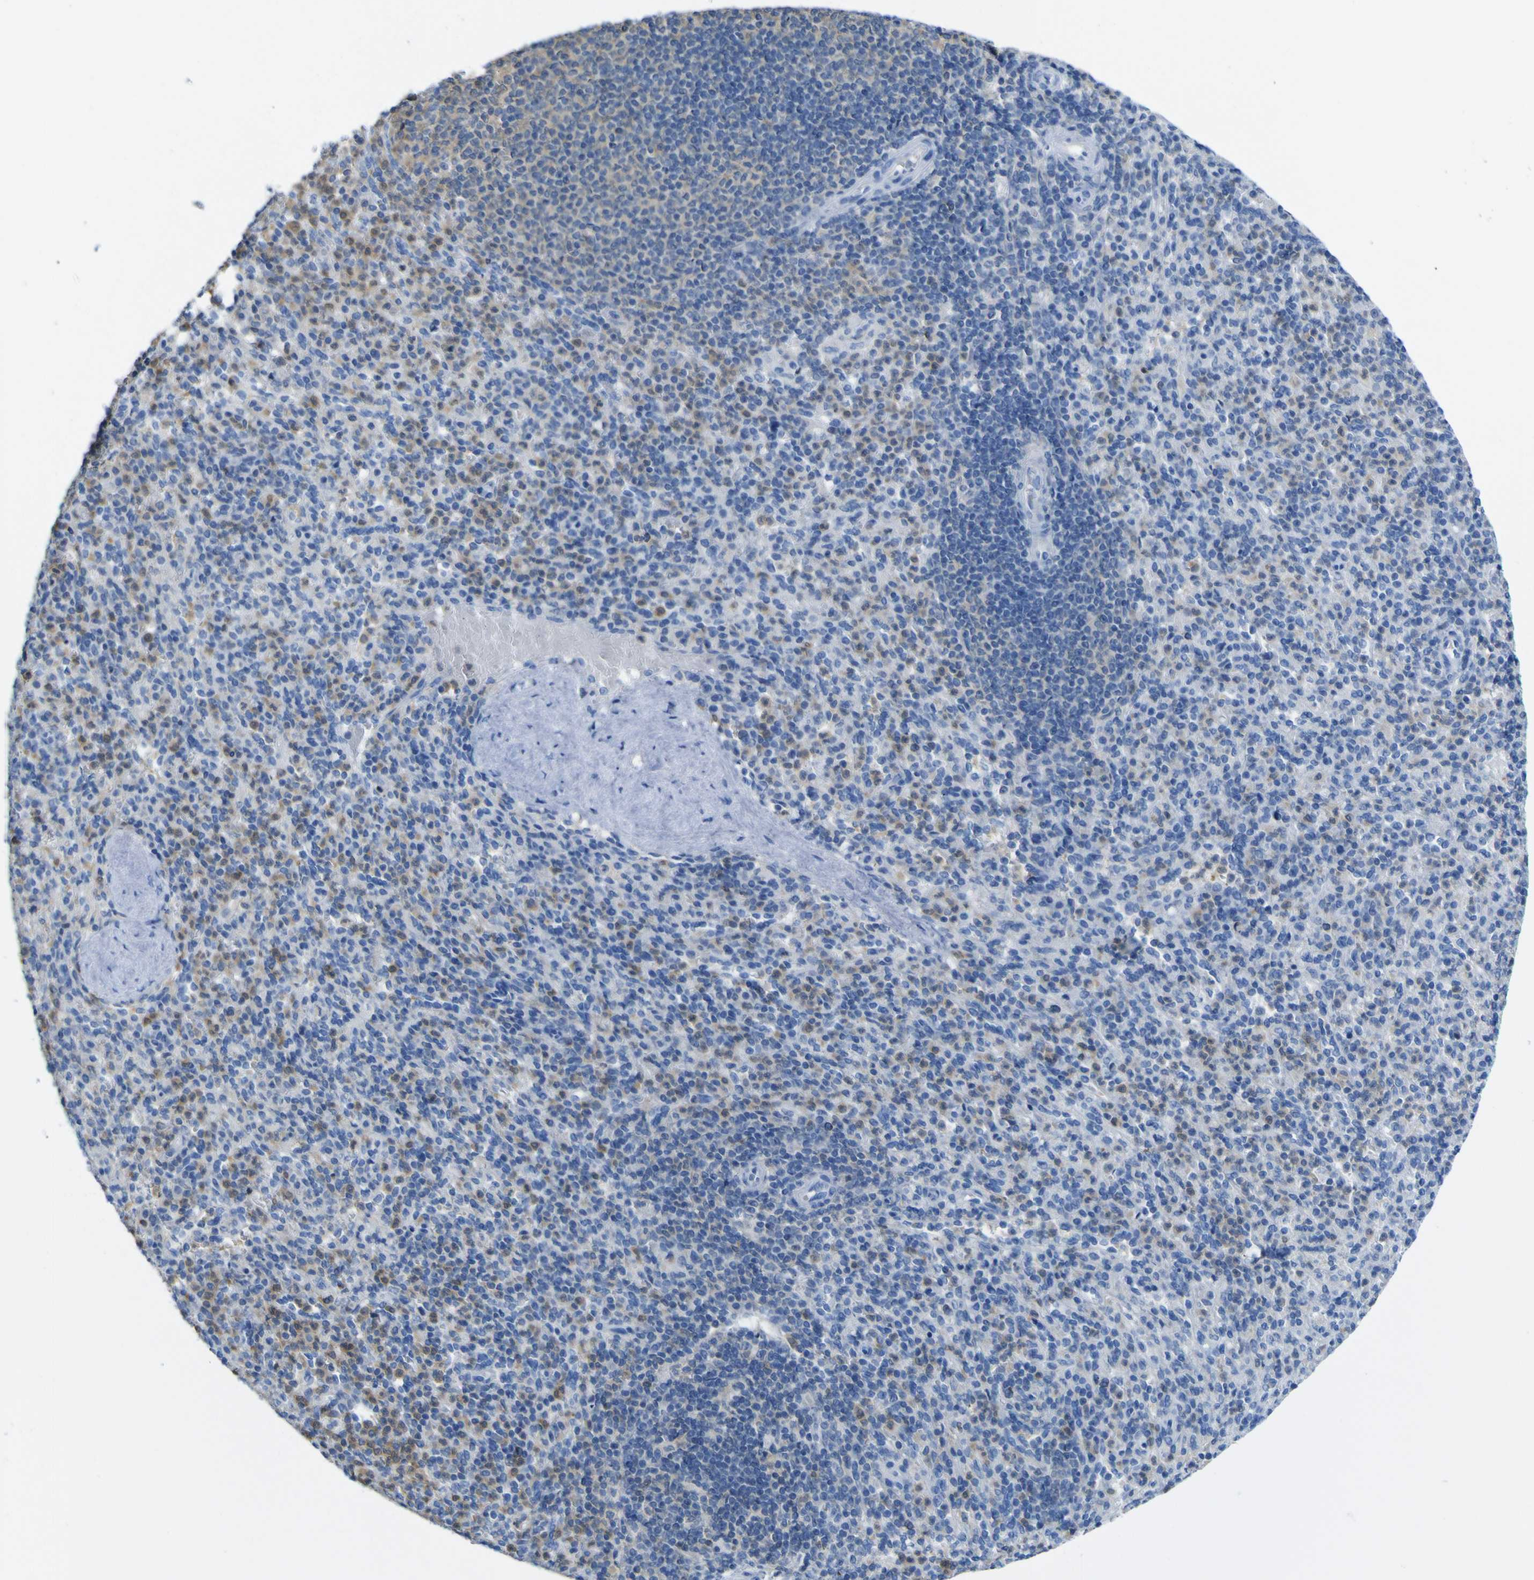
{"staining": {"intensity": "moderate", "quantity": "25%-75%", "location": "cytoplasmic/membranous"}, "tissue": "spleen", "cell_type": "Cells in red pulp", "image_type": "normal", "snomed": [{"axis": "morphology", "description": "Normal tissue, NOS"}, {"axis": "topography", "description": "Spleen"}], "caption": "Immunohistochemistry (IHC) micrograph of normal spleen stained for a protein (brown), which shows medium levels of moderate cytoplasmic/membranous positivity in approximately 25%-75% of cells in red pulp.", "gene": "ABHD3", "patient": {"sex": "male", "age": 36}}